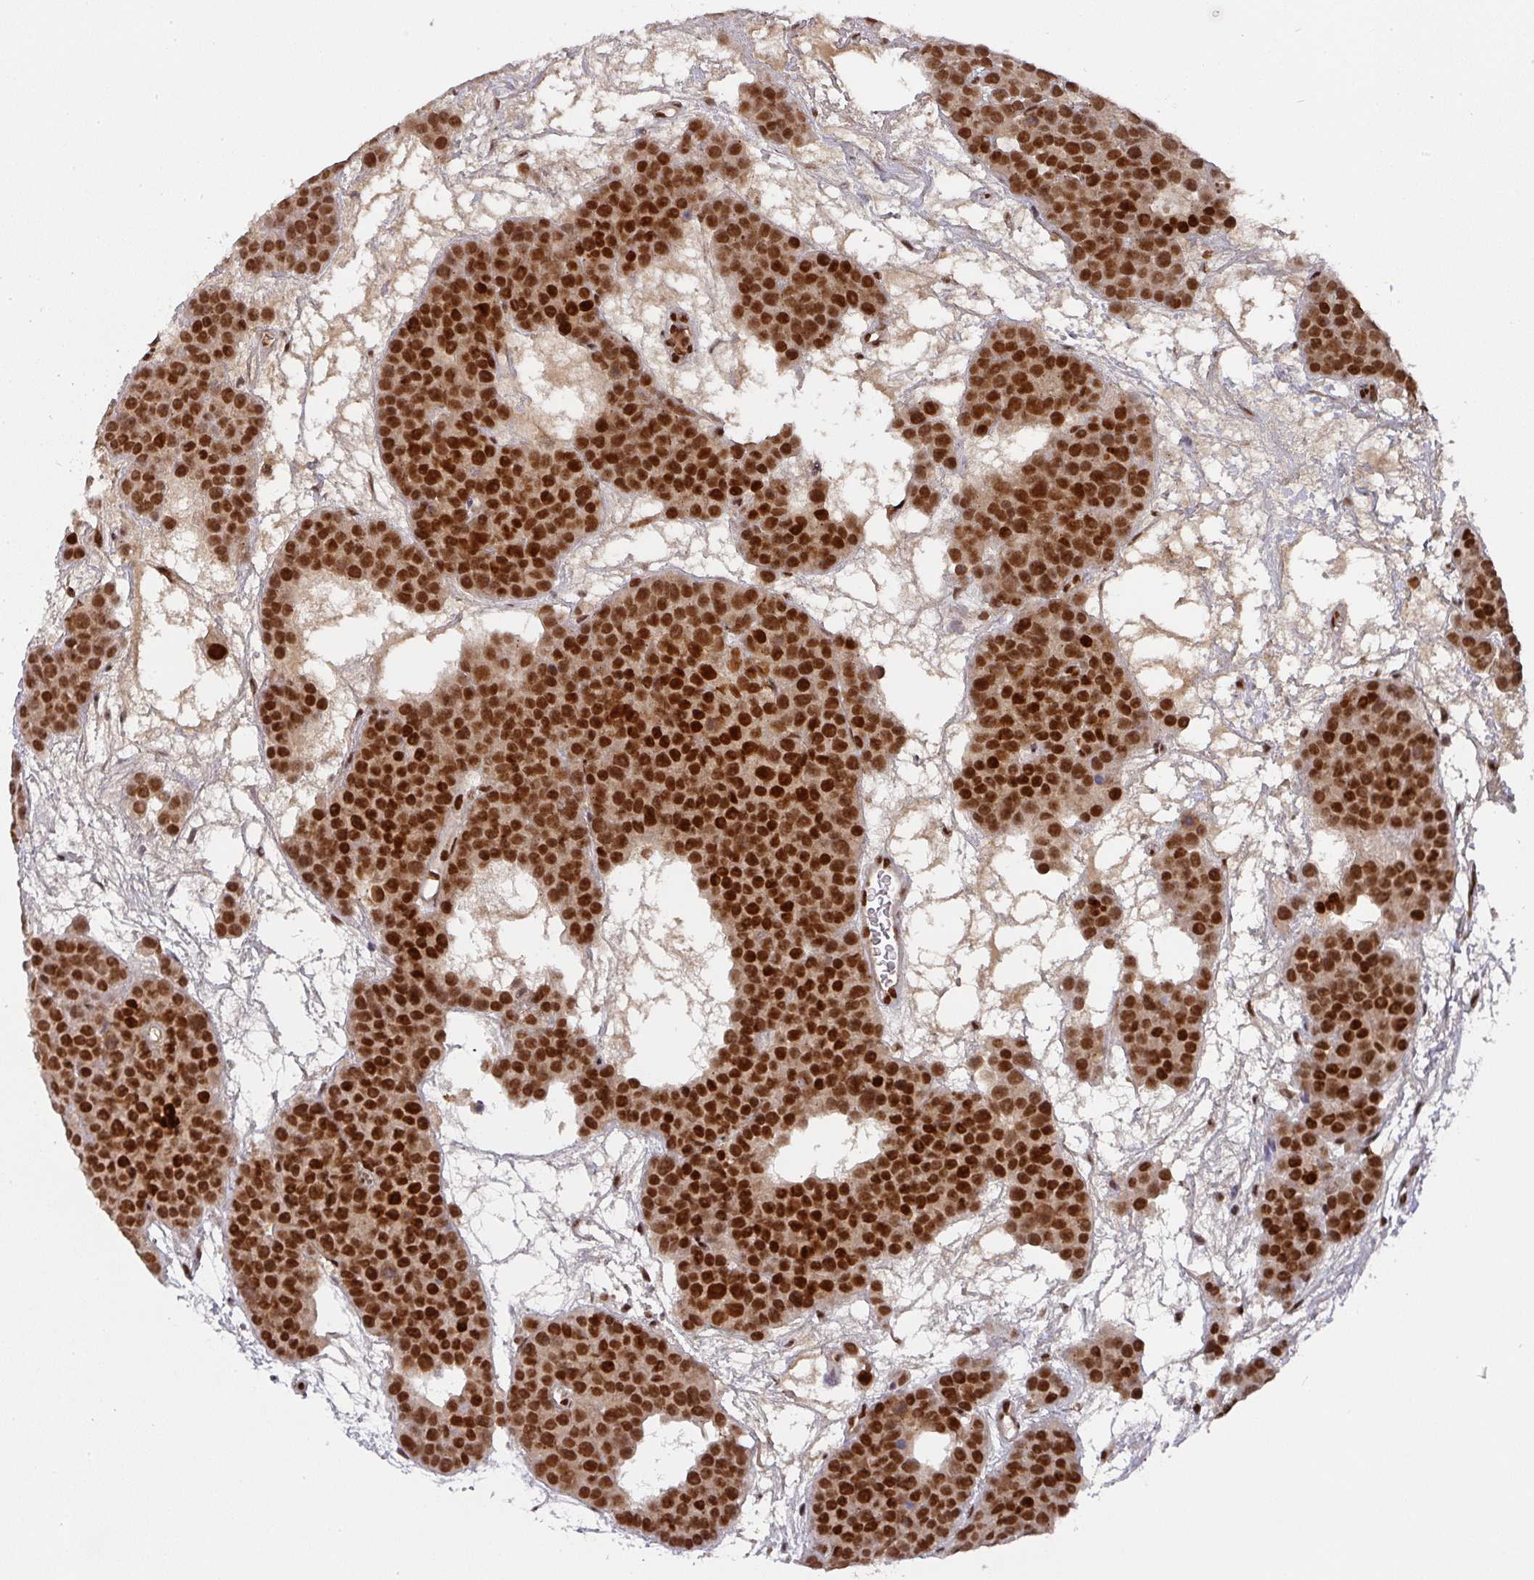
{"staining": {"intensity": "strong", "quantity": ">75%", "location": "nuclear"}, "tissue": "testis cancer", "cell_type": "Tumor cells", "image_type": "cancer", "snomed": [{"axis": "morphology", "description": "Seminoma, NOS"}, {"axis": "topography", "description": "Testis"}], "caption": "Human testis cancer stained for a protein (brown) reveals strong nuclear positive expression in about >75% of tumor cells.", "gene": "DIDO1", "patient": {"sex": "male", "age": 71}}